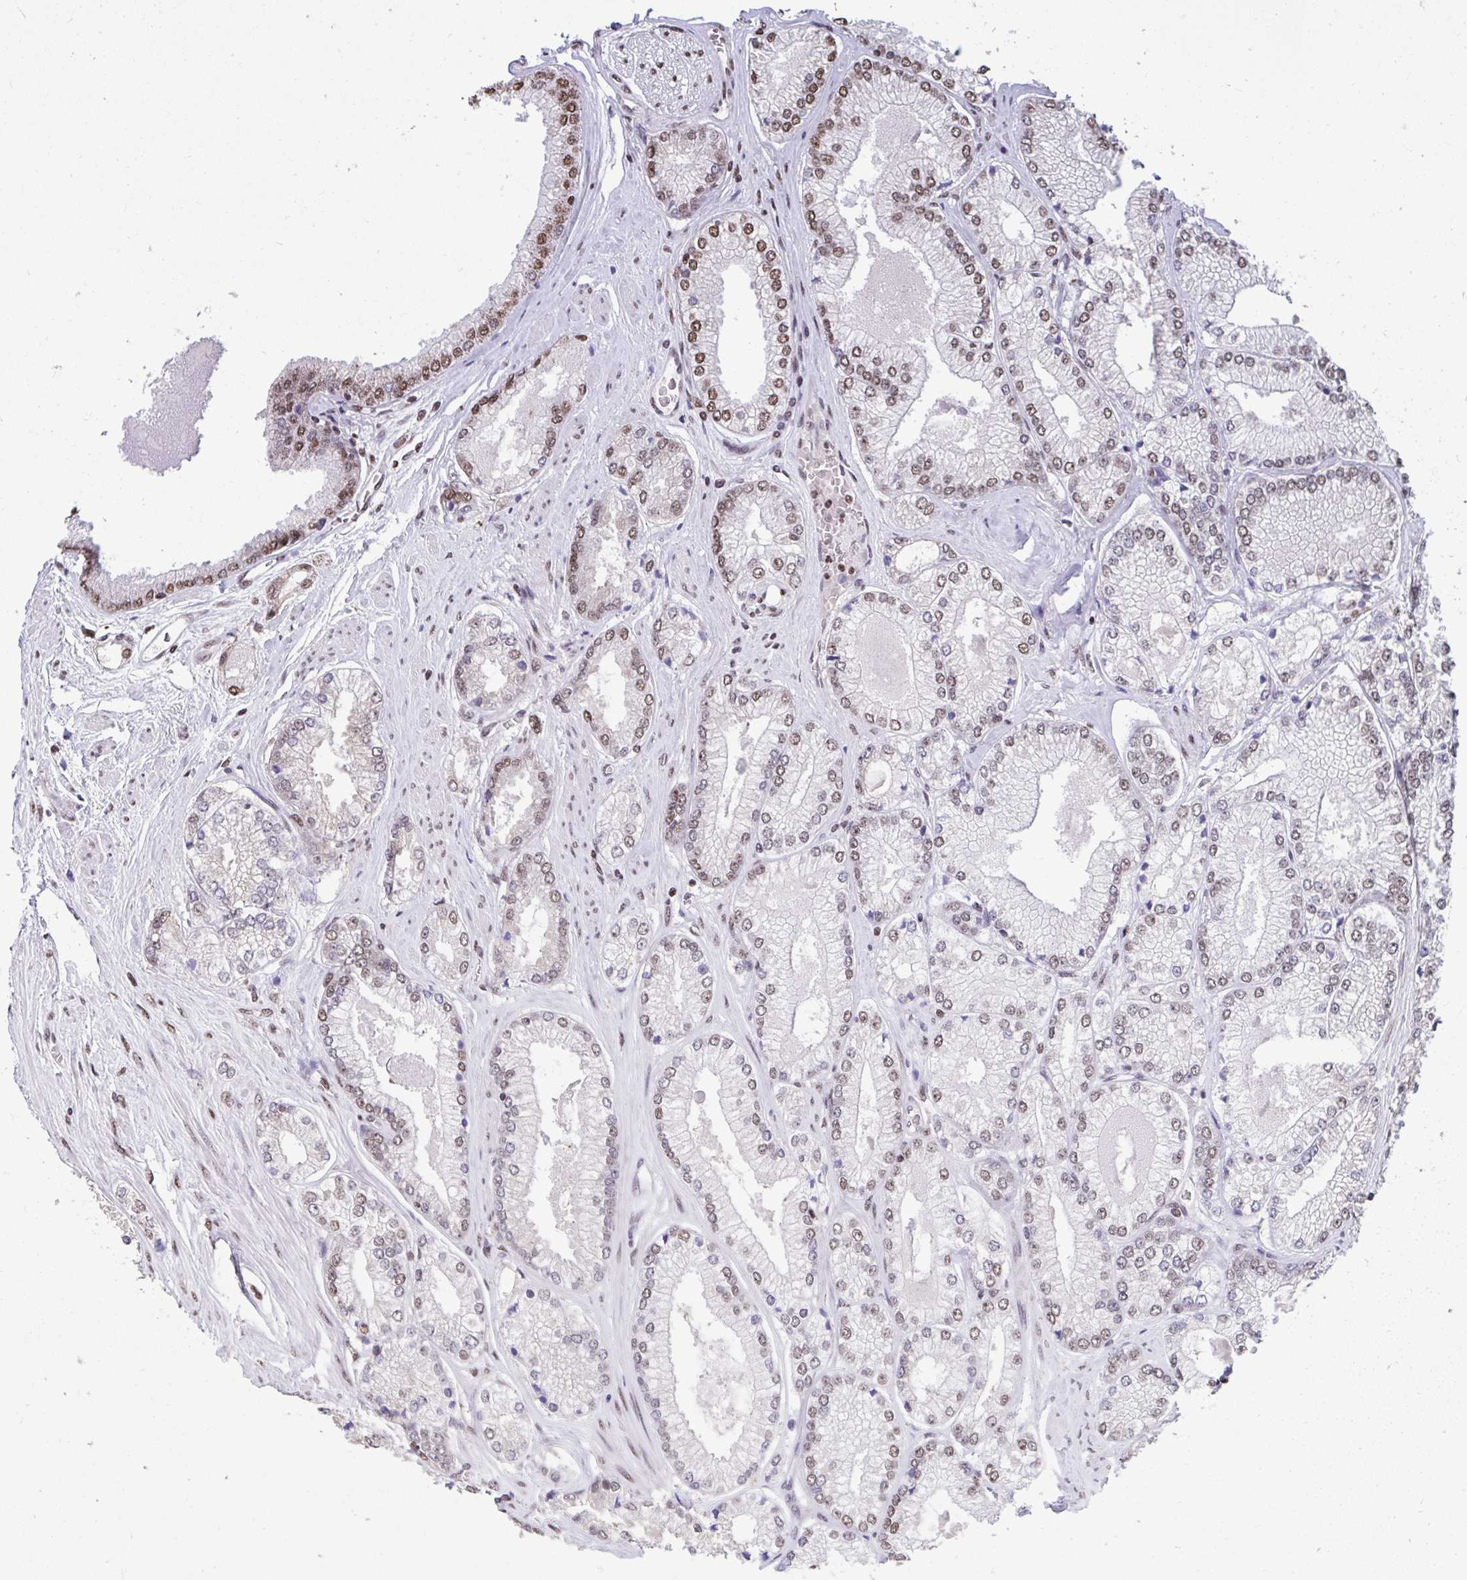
{"staining": {"intensity": "moderate", "quantity": ">75%", "location": "nuclear"}, "tissue": "prostate cancer", "cell_type": "Tumor cells", "image_type": "cancer", "snomed": [{"axis": "morphology", "description": "Adenocarcinoma, Low grade"}, {"axis": "topography", "description": "Prostate"}], "caption": "Protein staining exhibits moderate nuclear positivity in approximately >75% of tumor cells in prostate low-grade adenocarcinoma.", "gene": "HNRNPDL", "patient": {"sex": "male", "age": 67}}